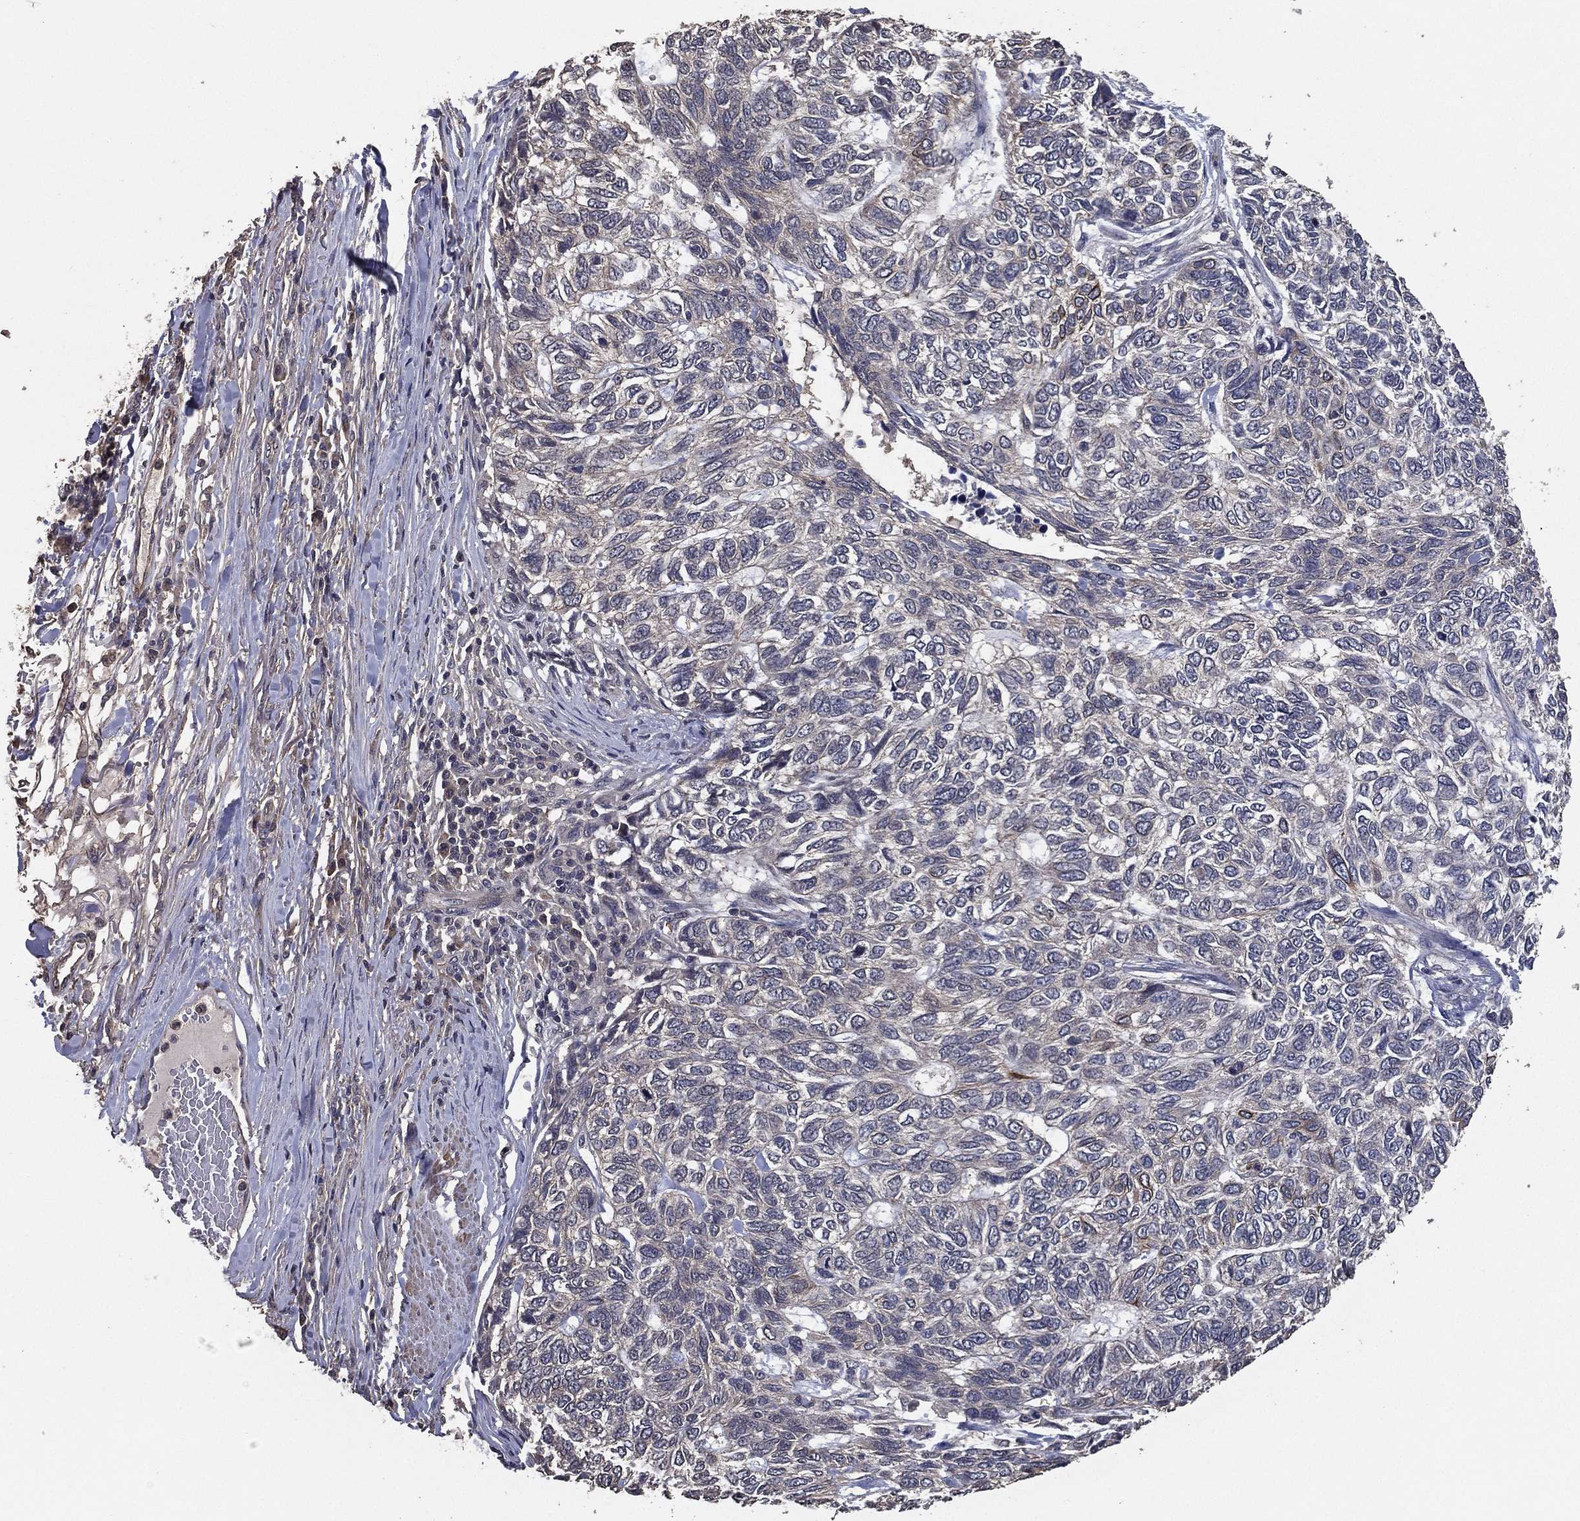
{"staining": {"intensity": "negative", "quantity": "none", "location": "none"}, "tissue": "skin cancer", "cell_type": "Tumor cells", "image_type": "cancer", "snomed": [{"axis": "morphology", "description": "Basal cell carcinoma"}, {"axis": "topography", "description": "Skin"}], "caption": "DAB (3,3'-diaminobenzidine) immunohistochemical staining of human skin cancer exhibits no significant positivity in tumor cells. The staining was performed using DAB (3,3'-diaminobenzidine) to visualize the protein expression in brown, while the nuclei were stained in blue with hematoxylin (Magnification: 20x).", "gene": "PCNT", "patient": {"sex": "female", "age": 65}}